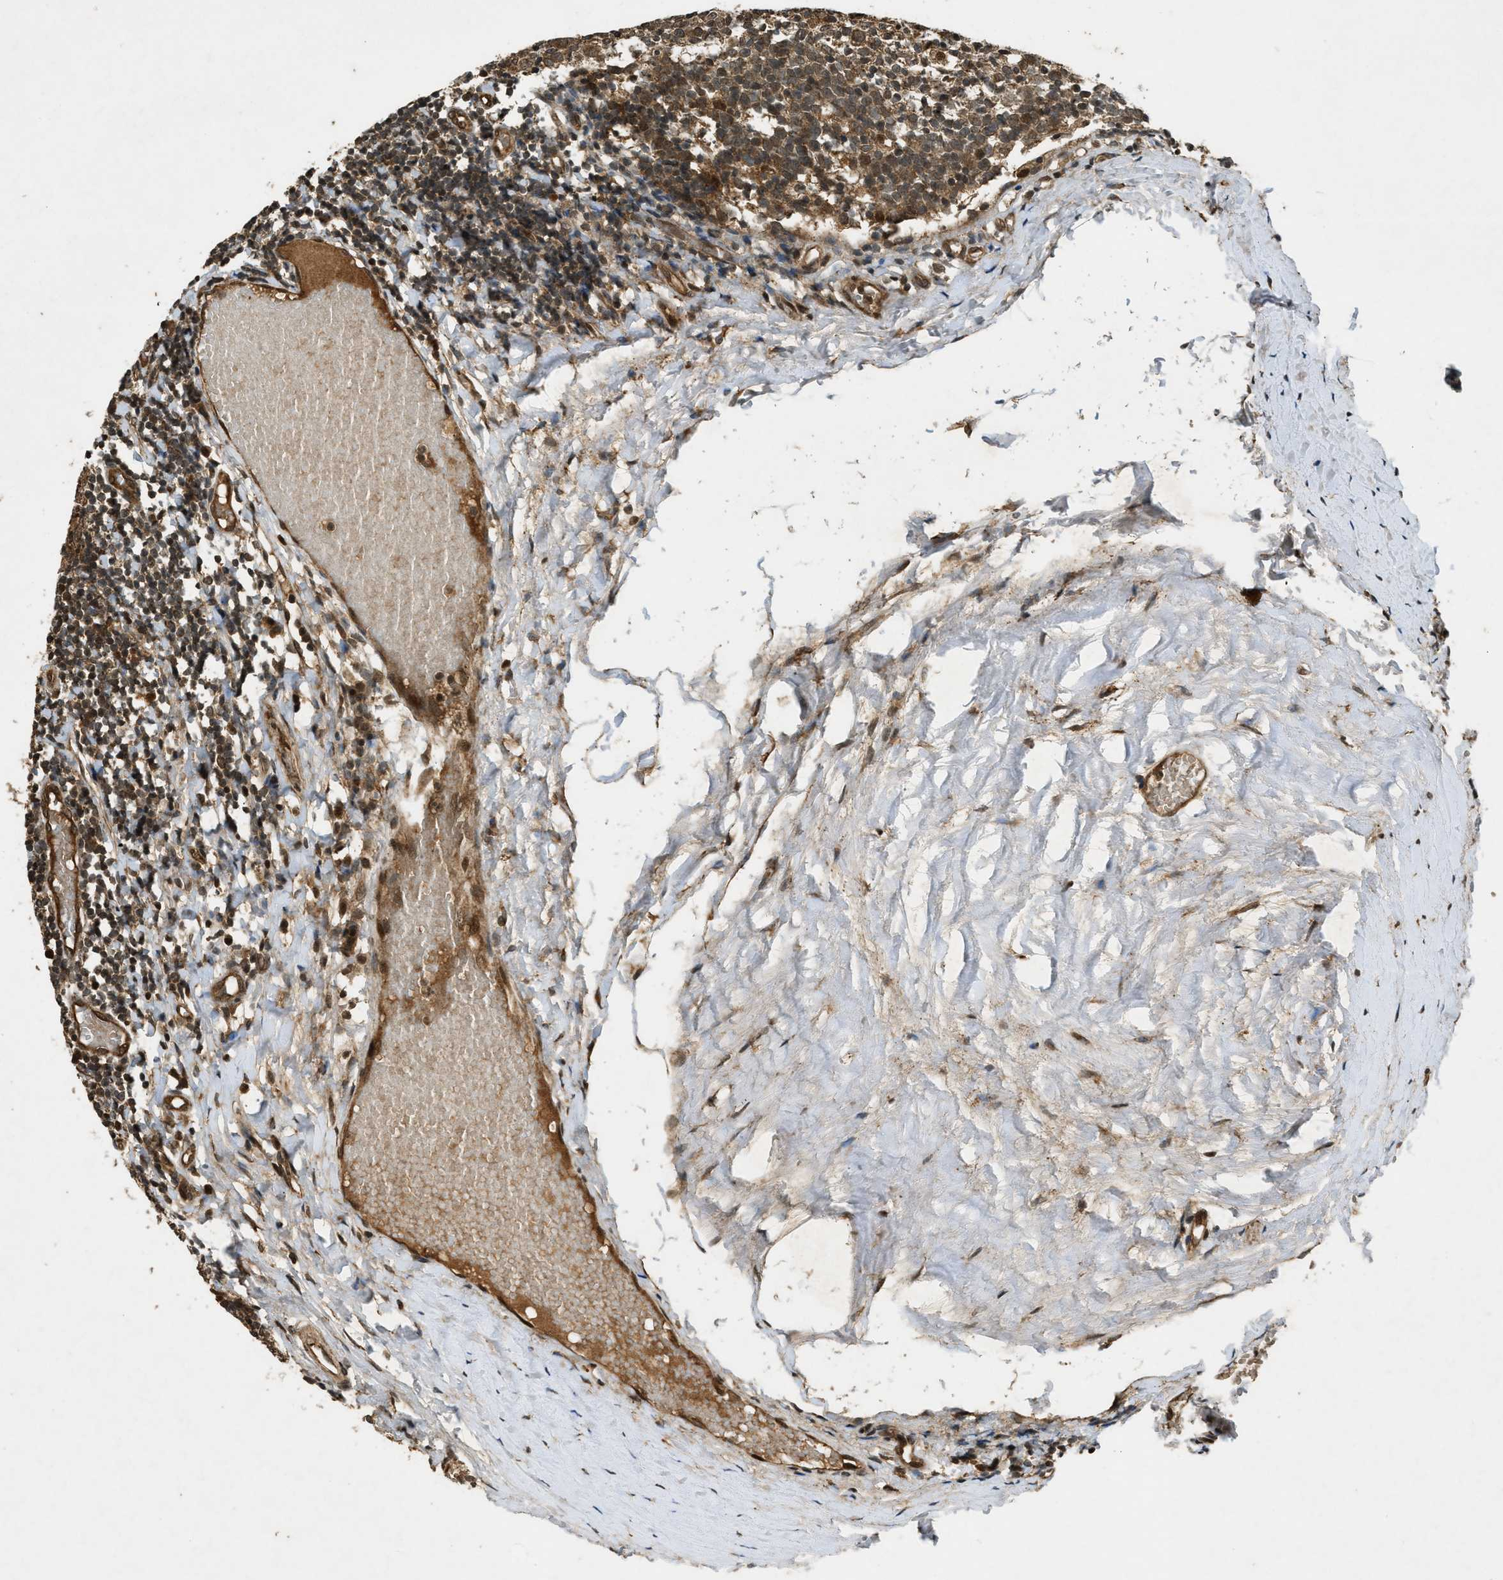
{"staining": {"intensity": "moderate", "quantity": ">75%", "location": "cytoplasmic/membranous"}, "tissue": "tonsil", "cell_type": "Germinal center cells", "image_type": "normal", "snomed": [{"axis": "morphology", "description": "Normal tissue, NOS"}, {"axis": "topography", "description": "Tonsil"}], "caption": "Immunohistochemistry (IHC) staining of normal tonsil, which shows medium levels of moderate cytoplasmic/membranous expression in about >75% of germinal center cells indicating moderate cytoplasmic/membranous protein expression. The staining was performed using DAB (3,3'-diaminobenzidine) (brown) for protein detection and nuclei were counterstained in hematoxylin (blue).", "gene": "EIF2AK3", "patient": {"sex": "female", "age": 19}}